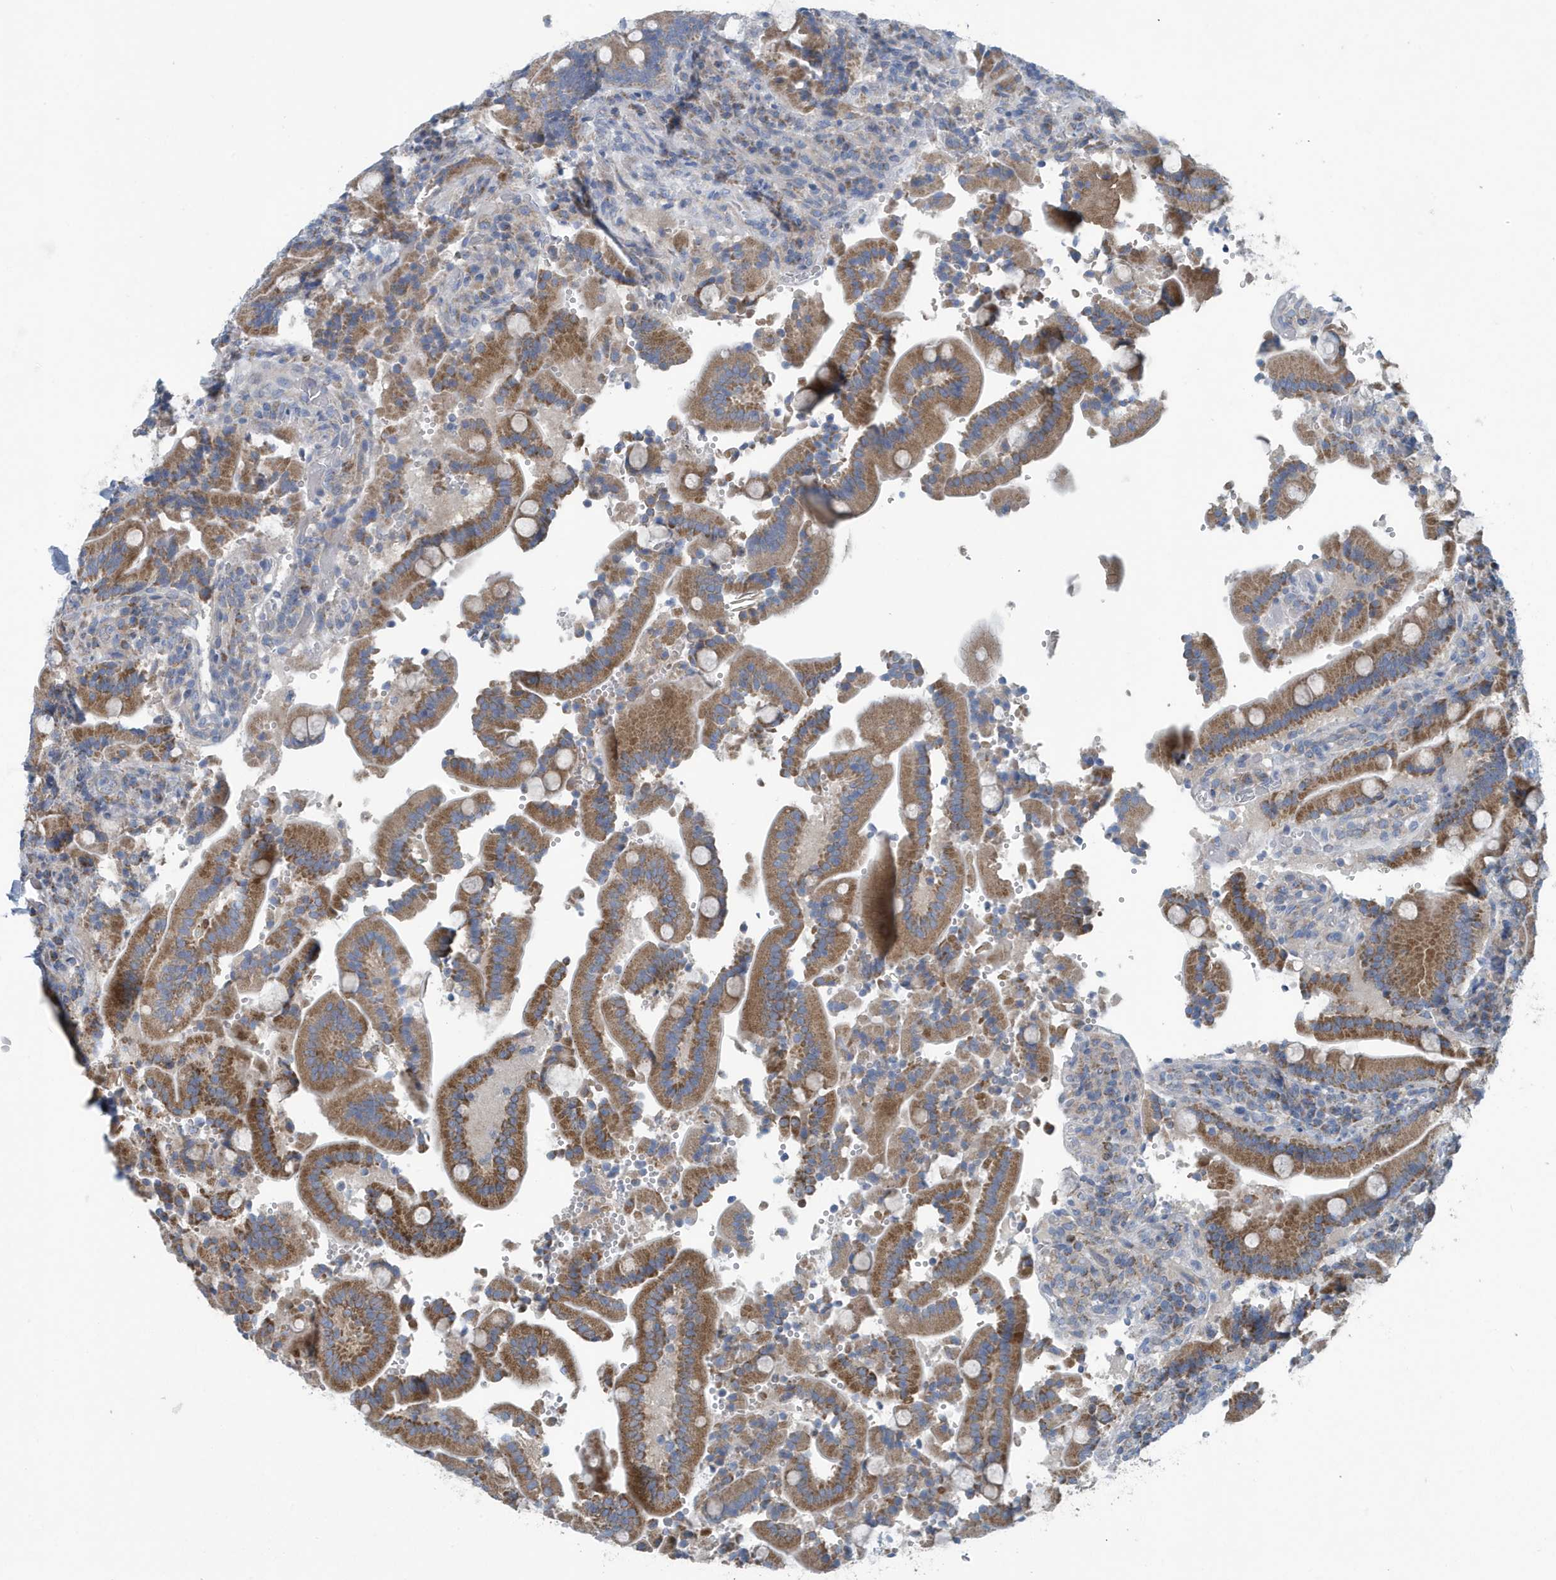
{"staining": {"intensity": "moderate", "quantity": ">75%", "location": "cytoplasmic/membranous"}, "tissue": "duodenum", "cell_type": "Glandular cells", "image_type": "normal", "snomed": [{"axis": "morphology", "description": "Normal tissue, NOS"}, {"axis": "topography", "description": "Duodenum"}], "caption": "Brown immunohistochemical staining in benign human duodenum exhibits moderate cytoplasmic/membranous positivity in about >75% of glandular cells.", "gene": "PPM1M", "patient": {"sex": "female", "age": 62}}